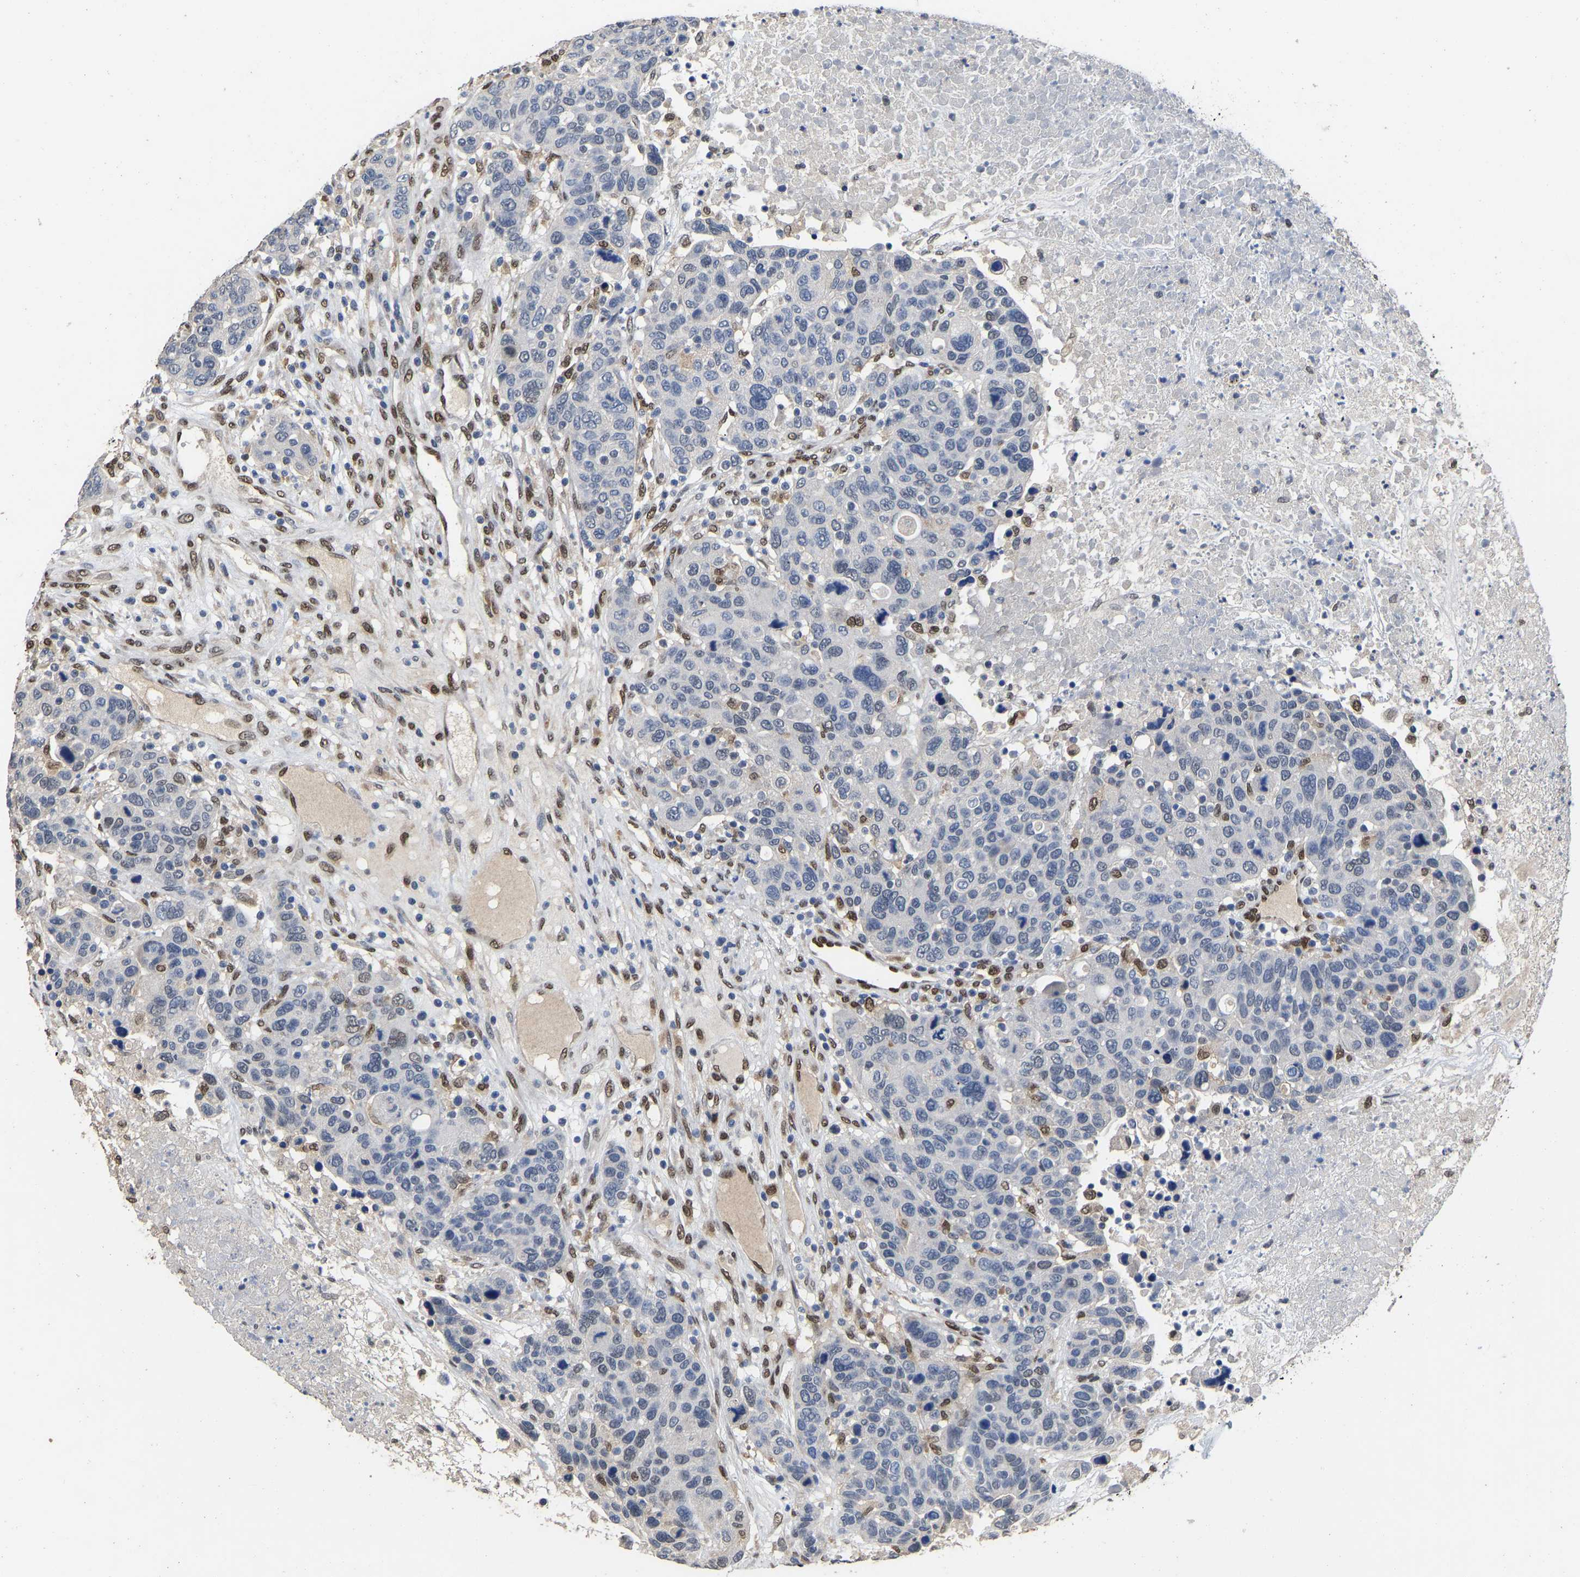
{"staining": {"intensity": "moderate", "quantity": "<25%", "location": "nuclear"}, "tissue": "breast cancer", "cell_type": "Tumor cells", "image_type": "cancer", "snomed": [{"axis": "morphology", "description": "Duct carcinoma"}, {"axis": "topography", "description": "Breast"}], "caption": "IHC (DAB) staining of invasive ductal carcinoma (breast) exhibits moderate nuclear protein staining in about <25% of tumor cells.", "gene": "QKI", "patient": {"sex": "female", "age": 37}}